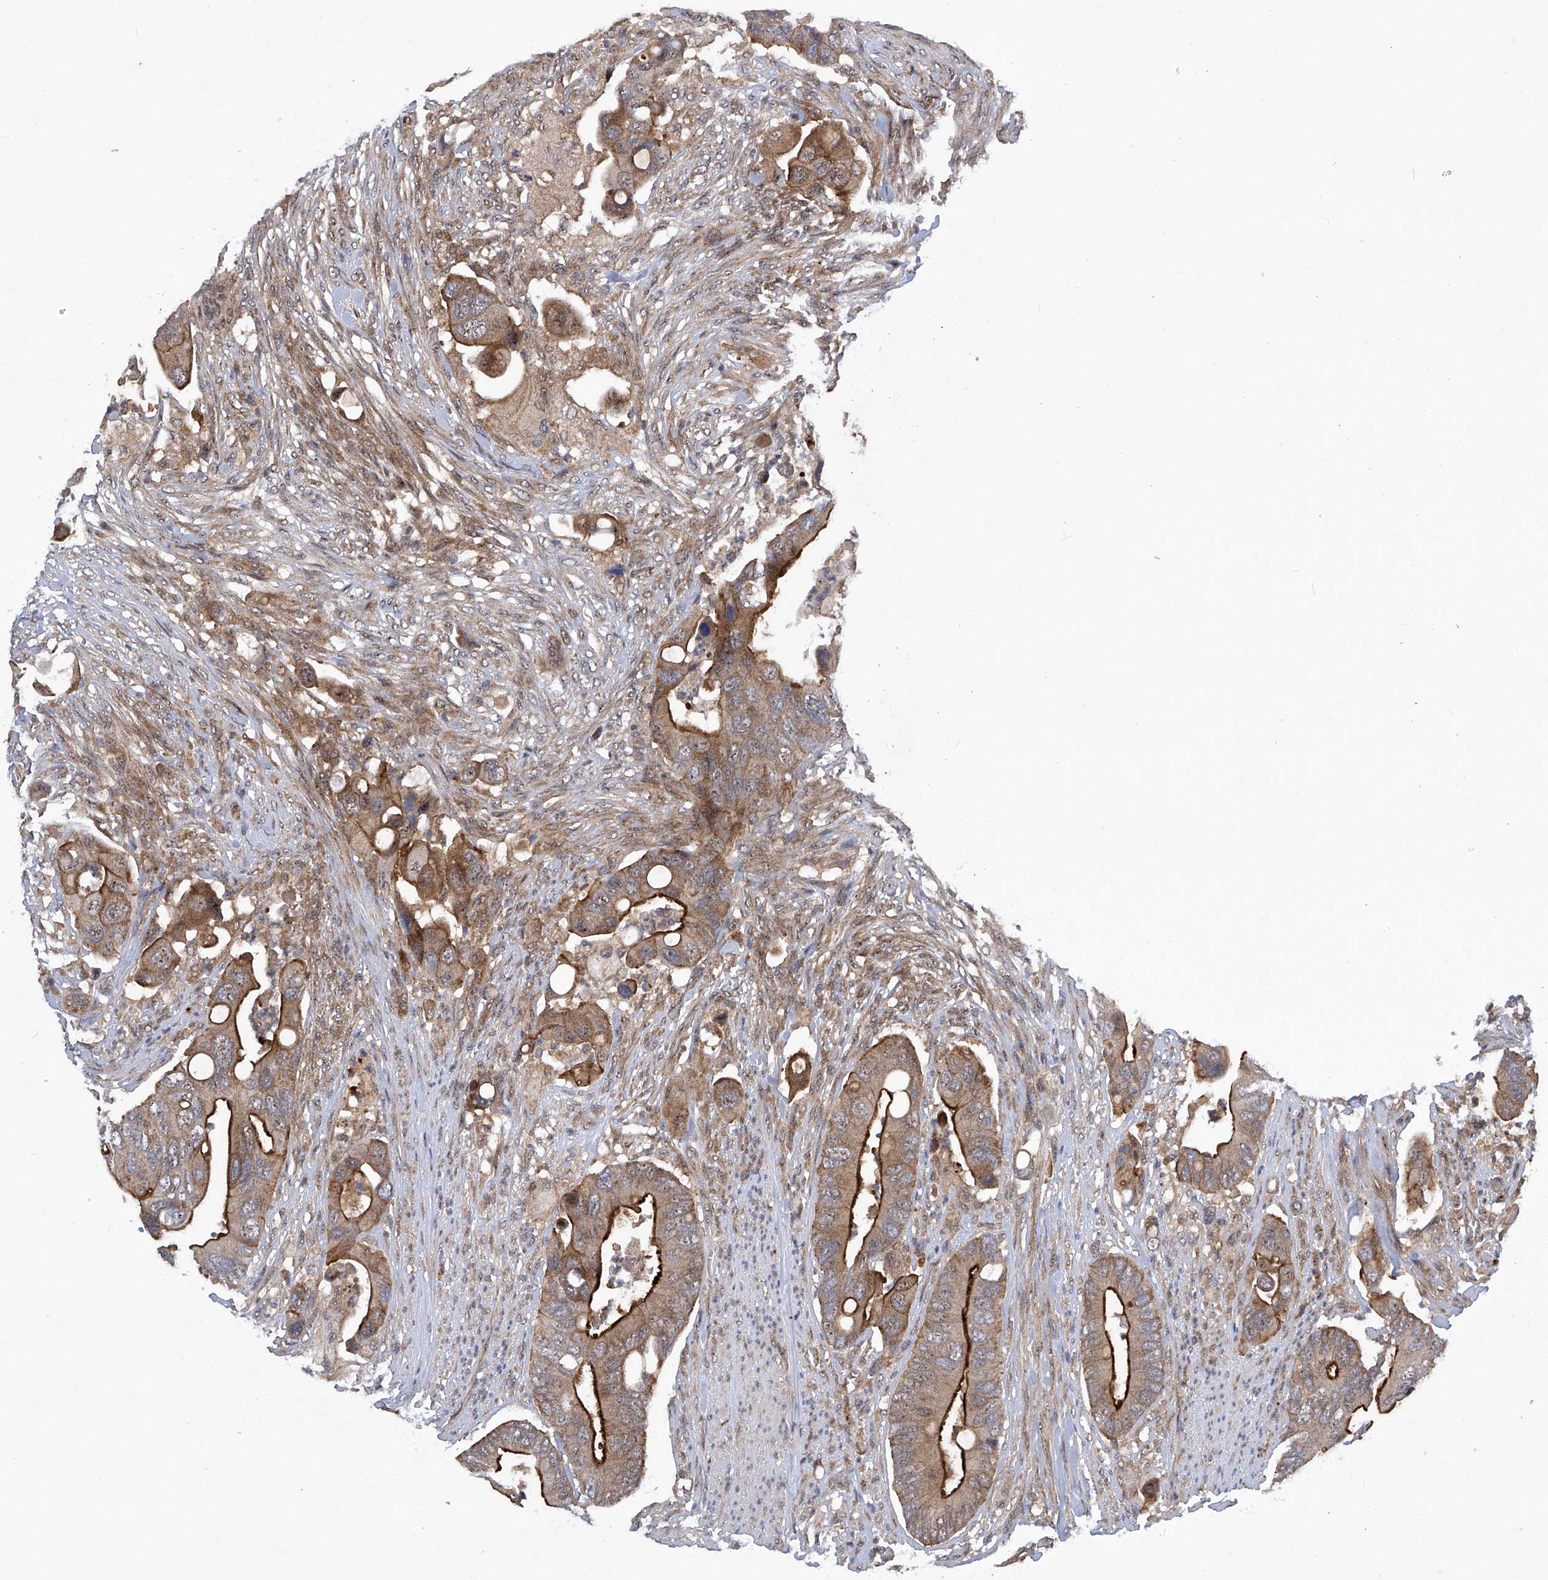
{"staining": {"intensity": "strong", "quantity": ">75%", "location": "cytoplasmic/membranous"}, "tissue": "colorectal cancer", "cell_type": "Tumor cells", "image_type": "cancer", "snomed": [{"axis": "morphology", "description": "Adenocarcinoma, NOS"}, {"axis": "topography", "description": "Rectum"}], "caption": "Protein expression analysis of colorectal adenocarcinoma displays strong cytoplasmic/membranous expression in about >75% of tumor cells.", "gene": "CISH", "patient": {"sex": "female", "age": 57}}